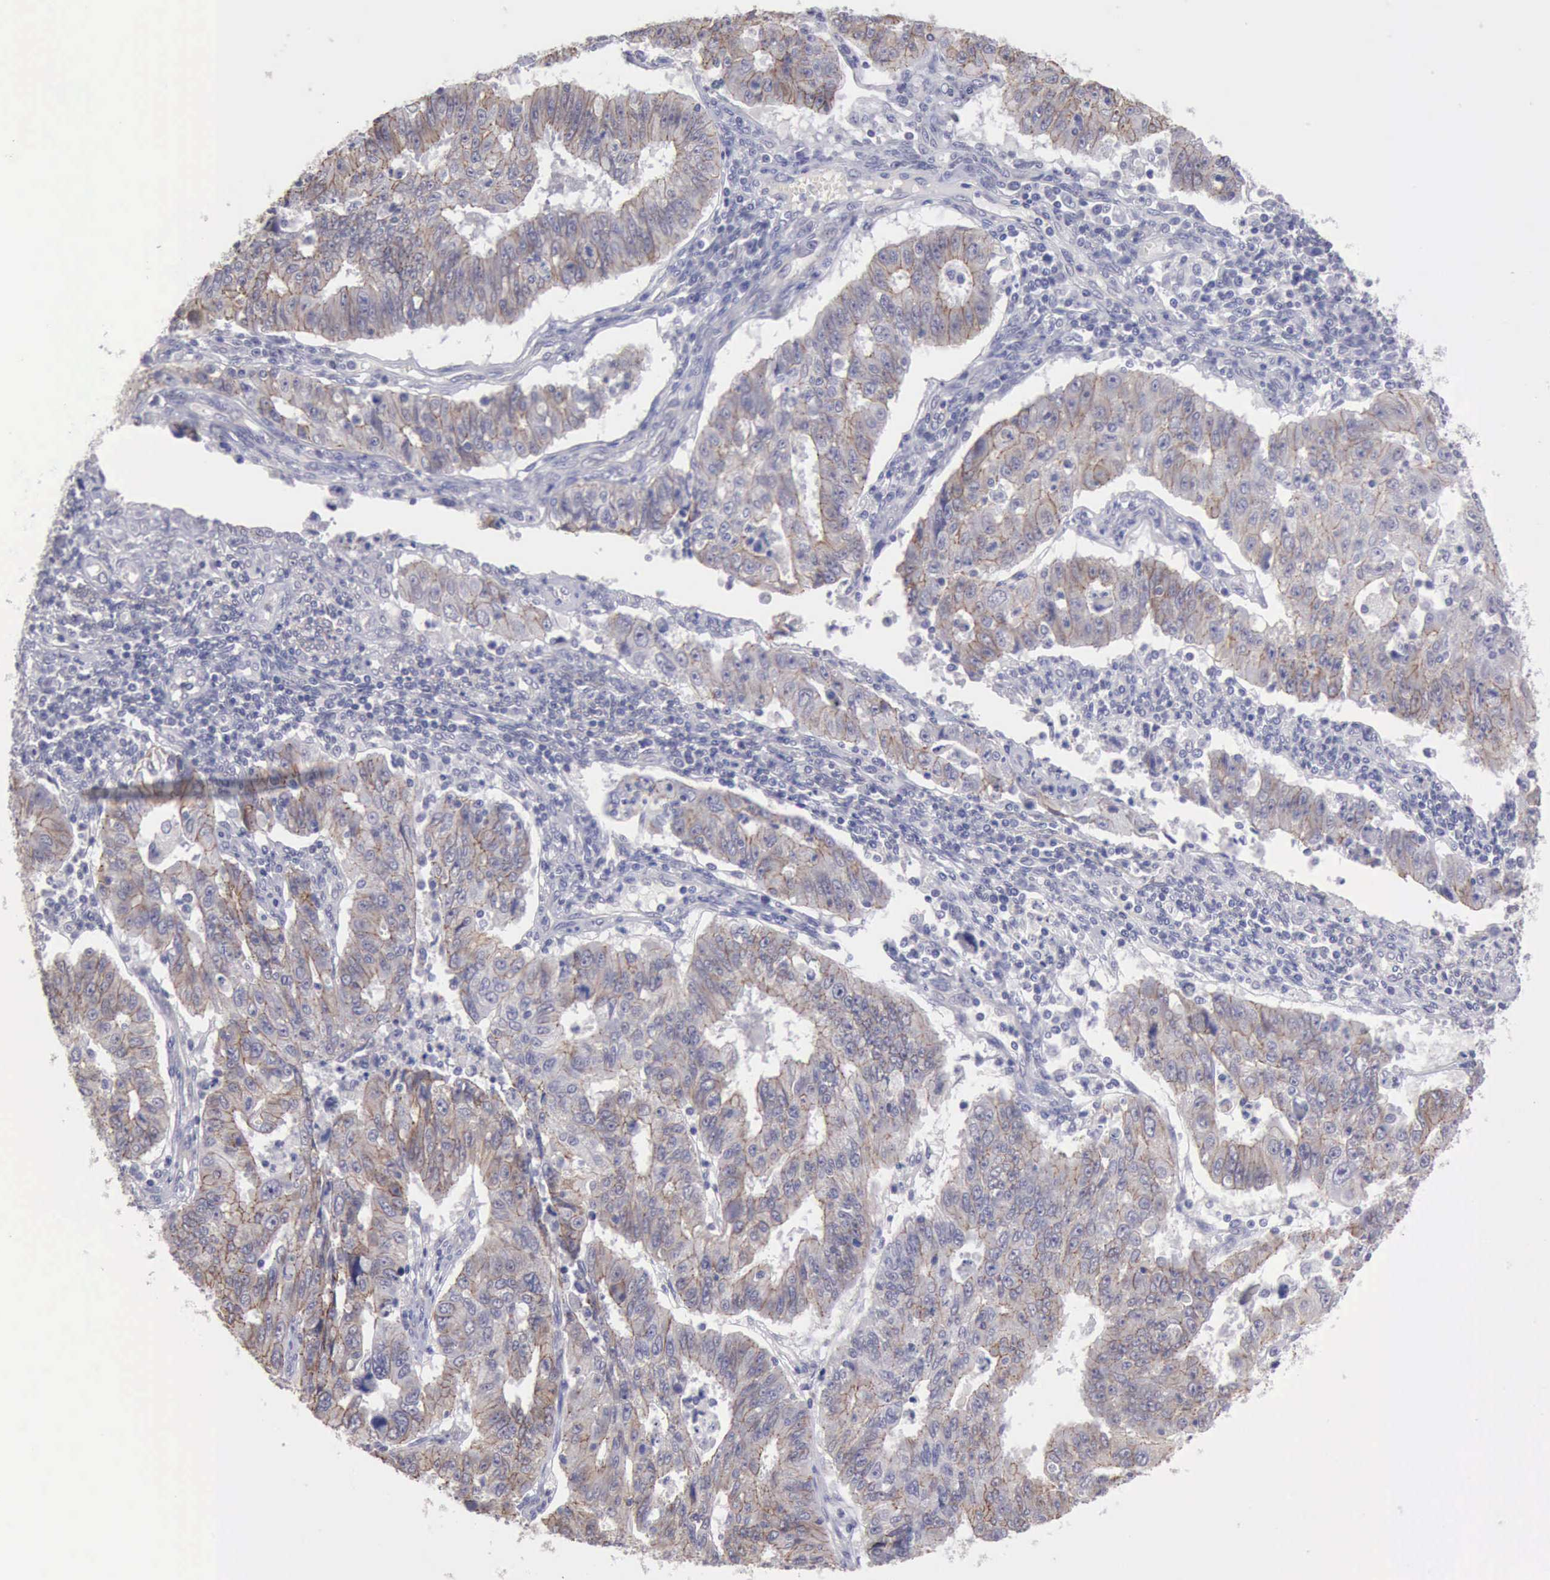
{"staining": {"intensity": "weak", "quantity": ">75%", "location": "cytoplasmic/membranous"}, "tissue": "endometrial cancer", "cell_type": "Tumor cells", "image_type": "cancer", "snomed": [{"axis": "morphology", "description": "Adenocarcinoma, NOS"}, {"axis": "topography", "description": "Endometrium"}], "caption": "Endometrial cancer (adenocarcinoma) stained with a brown dye reveals weak cytoplasmic/membranous positive positivity in approximately >75% of tumor cells.", "gene": "KCND1", "patient": {"sex": "female", "age": 42}}